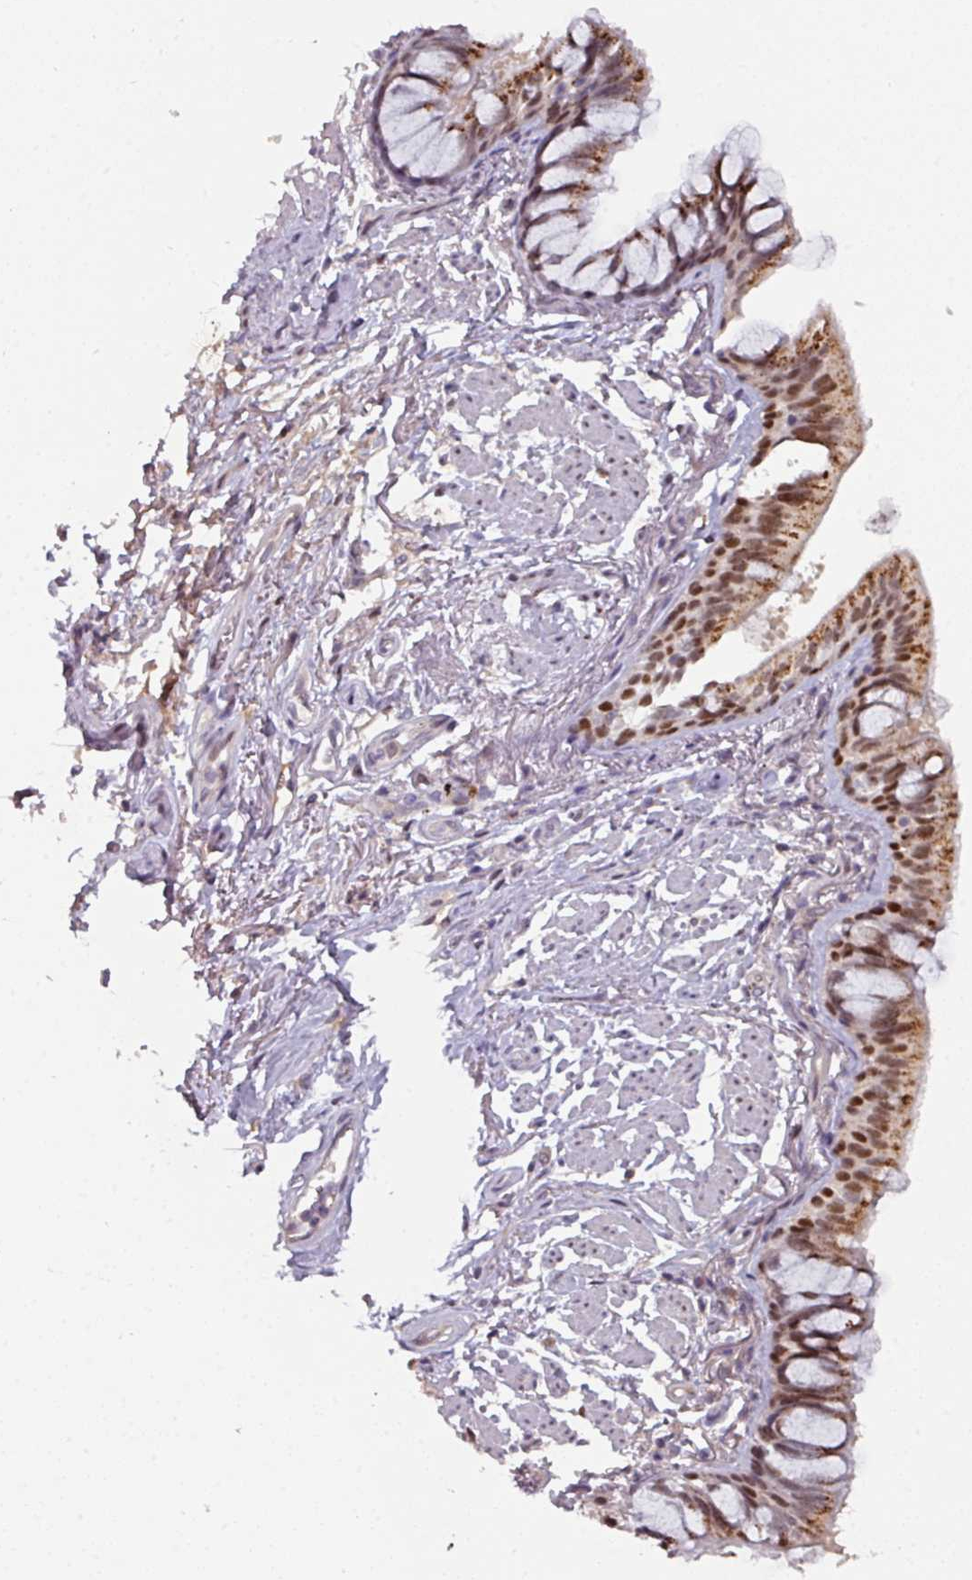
{"staining": {"intensity": "strong", "quantity": ">75%", "location": "cytoplasmic/membranous,nuclear"}, "tissue": "bronchus", "cell_type": "Respiratory epithelial cells", "image_type": "normal", "snomed": [{"axis": "morphology", "description": "Normal tissue, NOS"}, {"axis": "topography", "description": "Bronchus"}], "caption": "IHC staining of unremarkable bronchus, which reveals high levels of strong cytoplasmic/membranous,nuclear positivity in about >75% of respiratory epithelial cells indicating strong cytoplasmic/membranous,nuclear protein staining. The staining was performed using DAB (3,3'-diaminobenzidine) (brown) for protein detection and nuclei were counterstained in hematoxylin (blue).", "gene": "SWSAP1", "patient": {"sex": "male", "age": 70}}